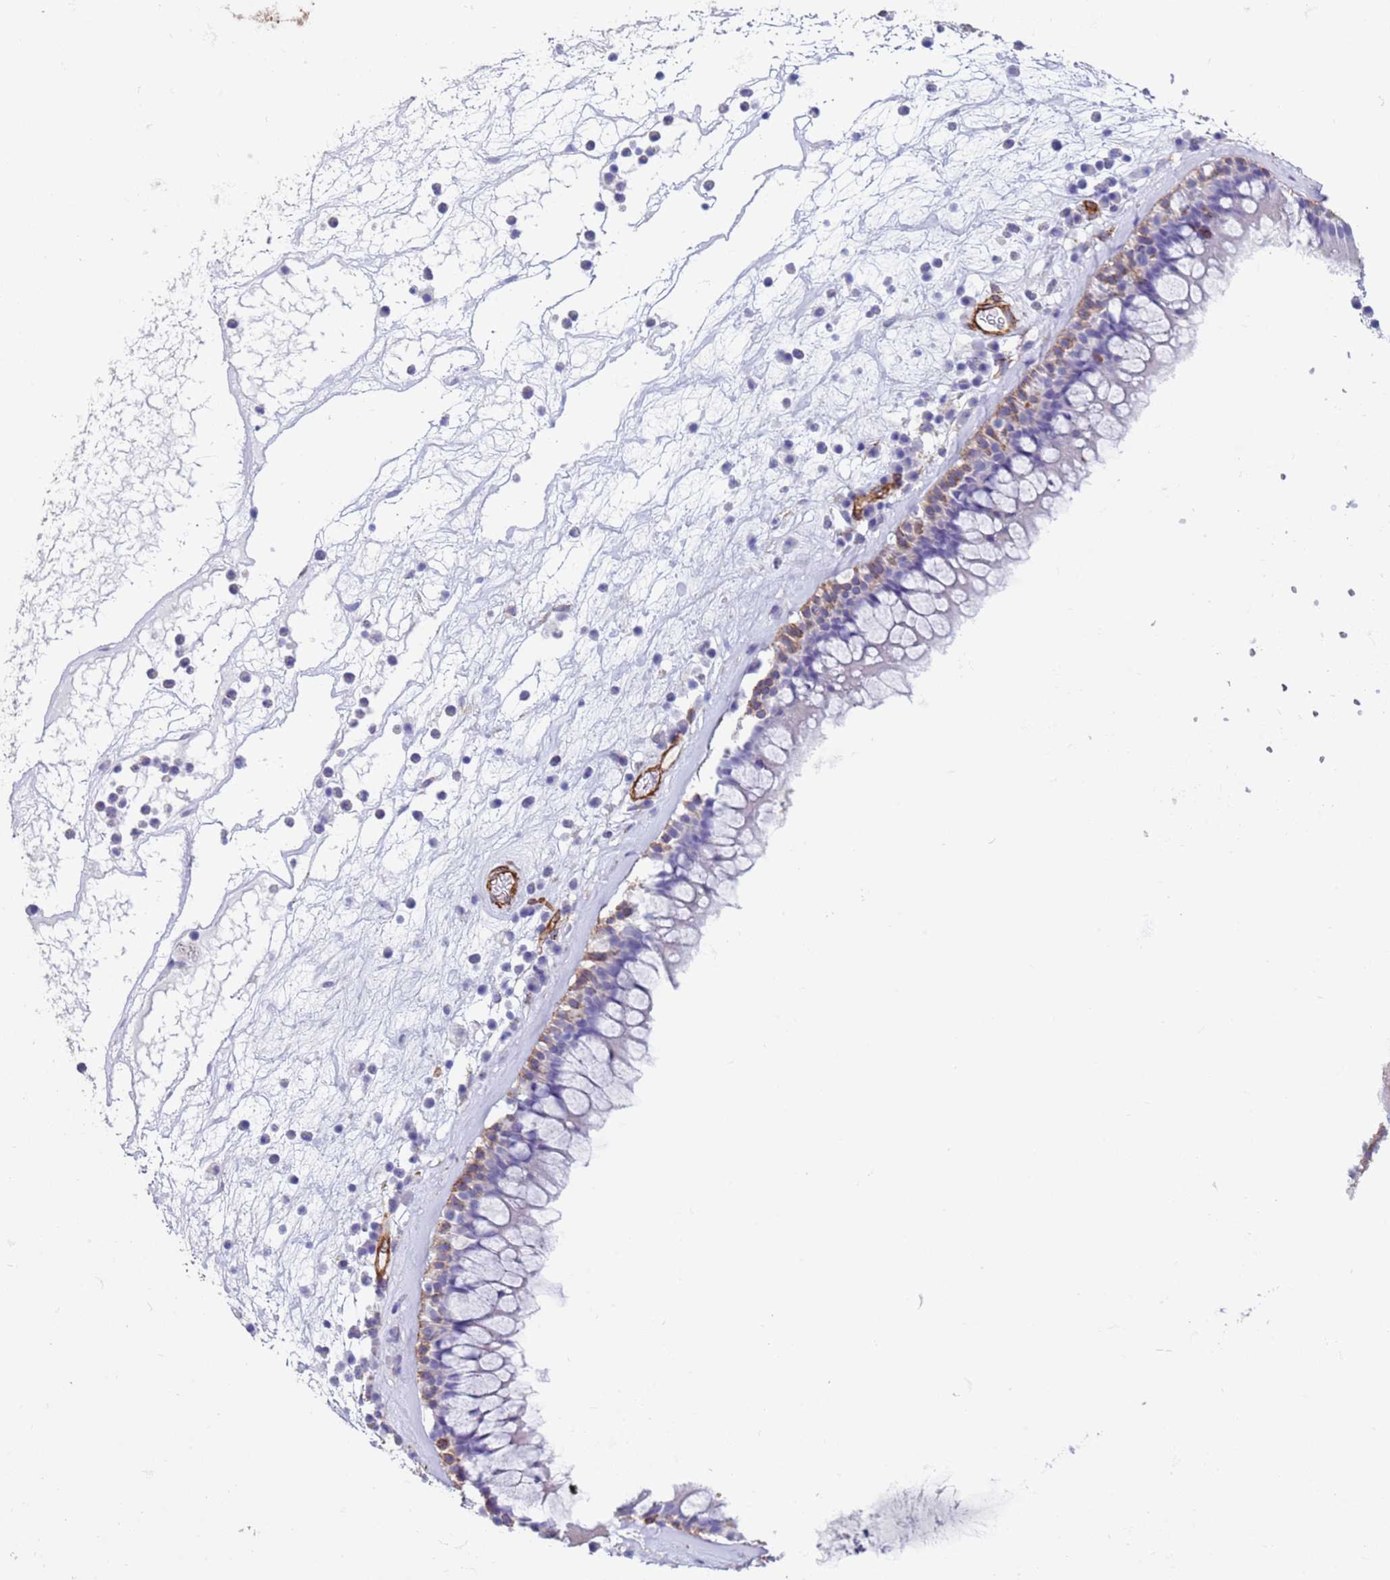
{"staining": {"intensity": "moderate", "quantity": "<25%", "location": "cytoplasmic/membranous"}, "tissue": "nasopharynx", "cell_type": "Respiratory epithelial cells", "image_type": "normal", "snomed": [{"axis": "morphology", "description": "Normal tissue, NOS"}, {"axis": "morphology", "description": "Inflammation, NOS"}, {"axis": "topography", "description": "Nasopharynx"}], "caption": "About <25% of respiratory epithelial cells in normal human nasopharynx display moderate cytoplasmic/membranous protein positivity as visualized by brown immunohistochemical staining.", "gene": "GASK1A", "patient": {"sex": "male", "age": 70}}